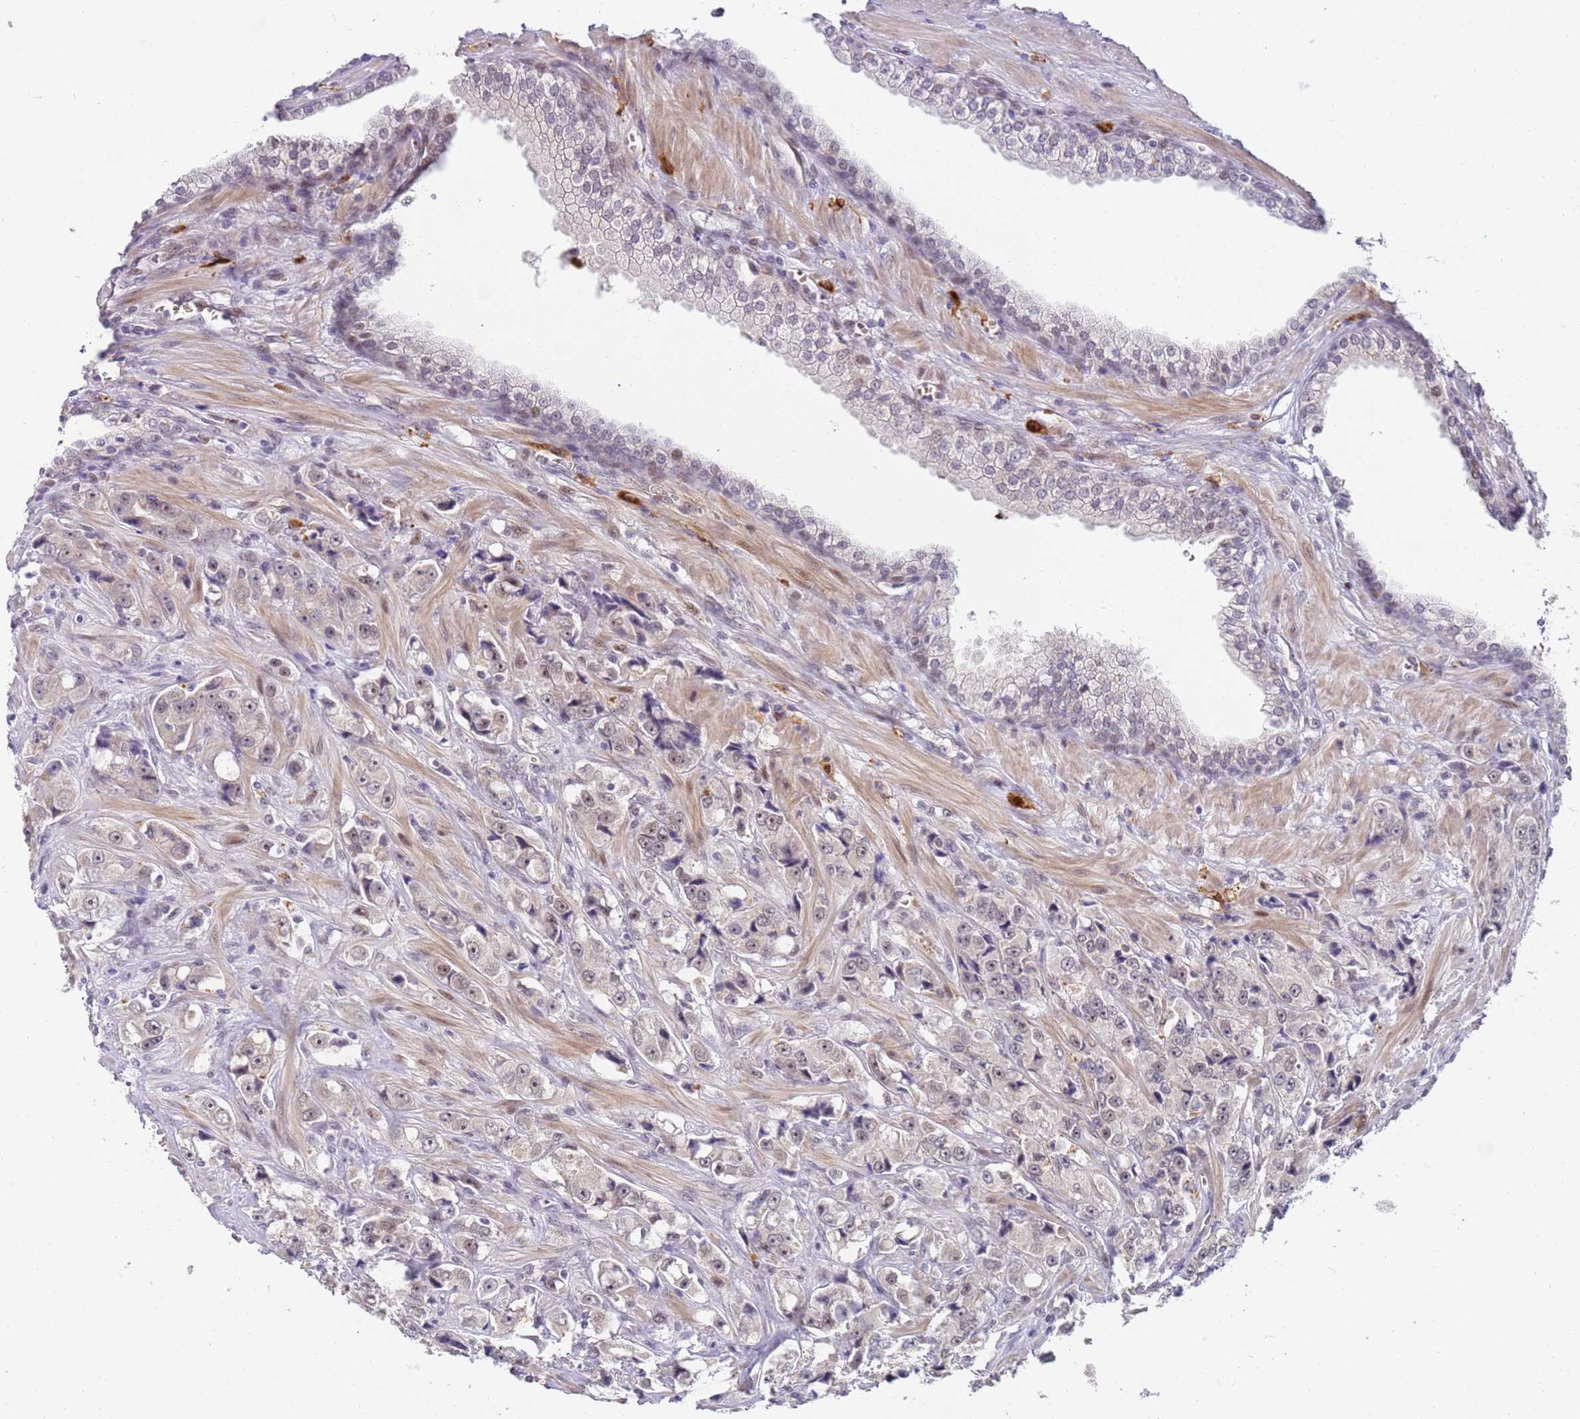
{"staining": {"intensity": "weak", "quantity": "<25%", "location": "nuclear"}, "tissue": "prostate cancer", "cell_type": "Tumor cells", "image_type": "cancer", "snomed": [{"axis": "morphology", "description": "Adenocarcinoma, High grade"}, {"axis": "topography", "description": "Prostate"}], "caption": "Immunohistochemistry (IHC) photomicrograph of neoplastic tissue: human prostate cancer (adenocarcinoma (high-grade)) stained with DAB (3,3'-diaminobenzidine) shows no significant protein staining in tumor cells.", "gene": "LGALSL", "patient": {"sex": "male", "age": 74}}